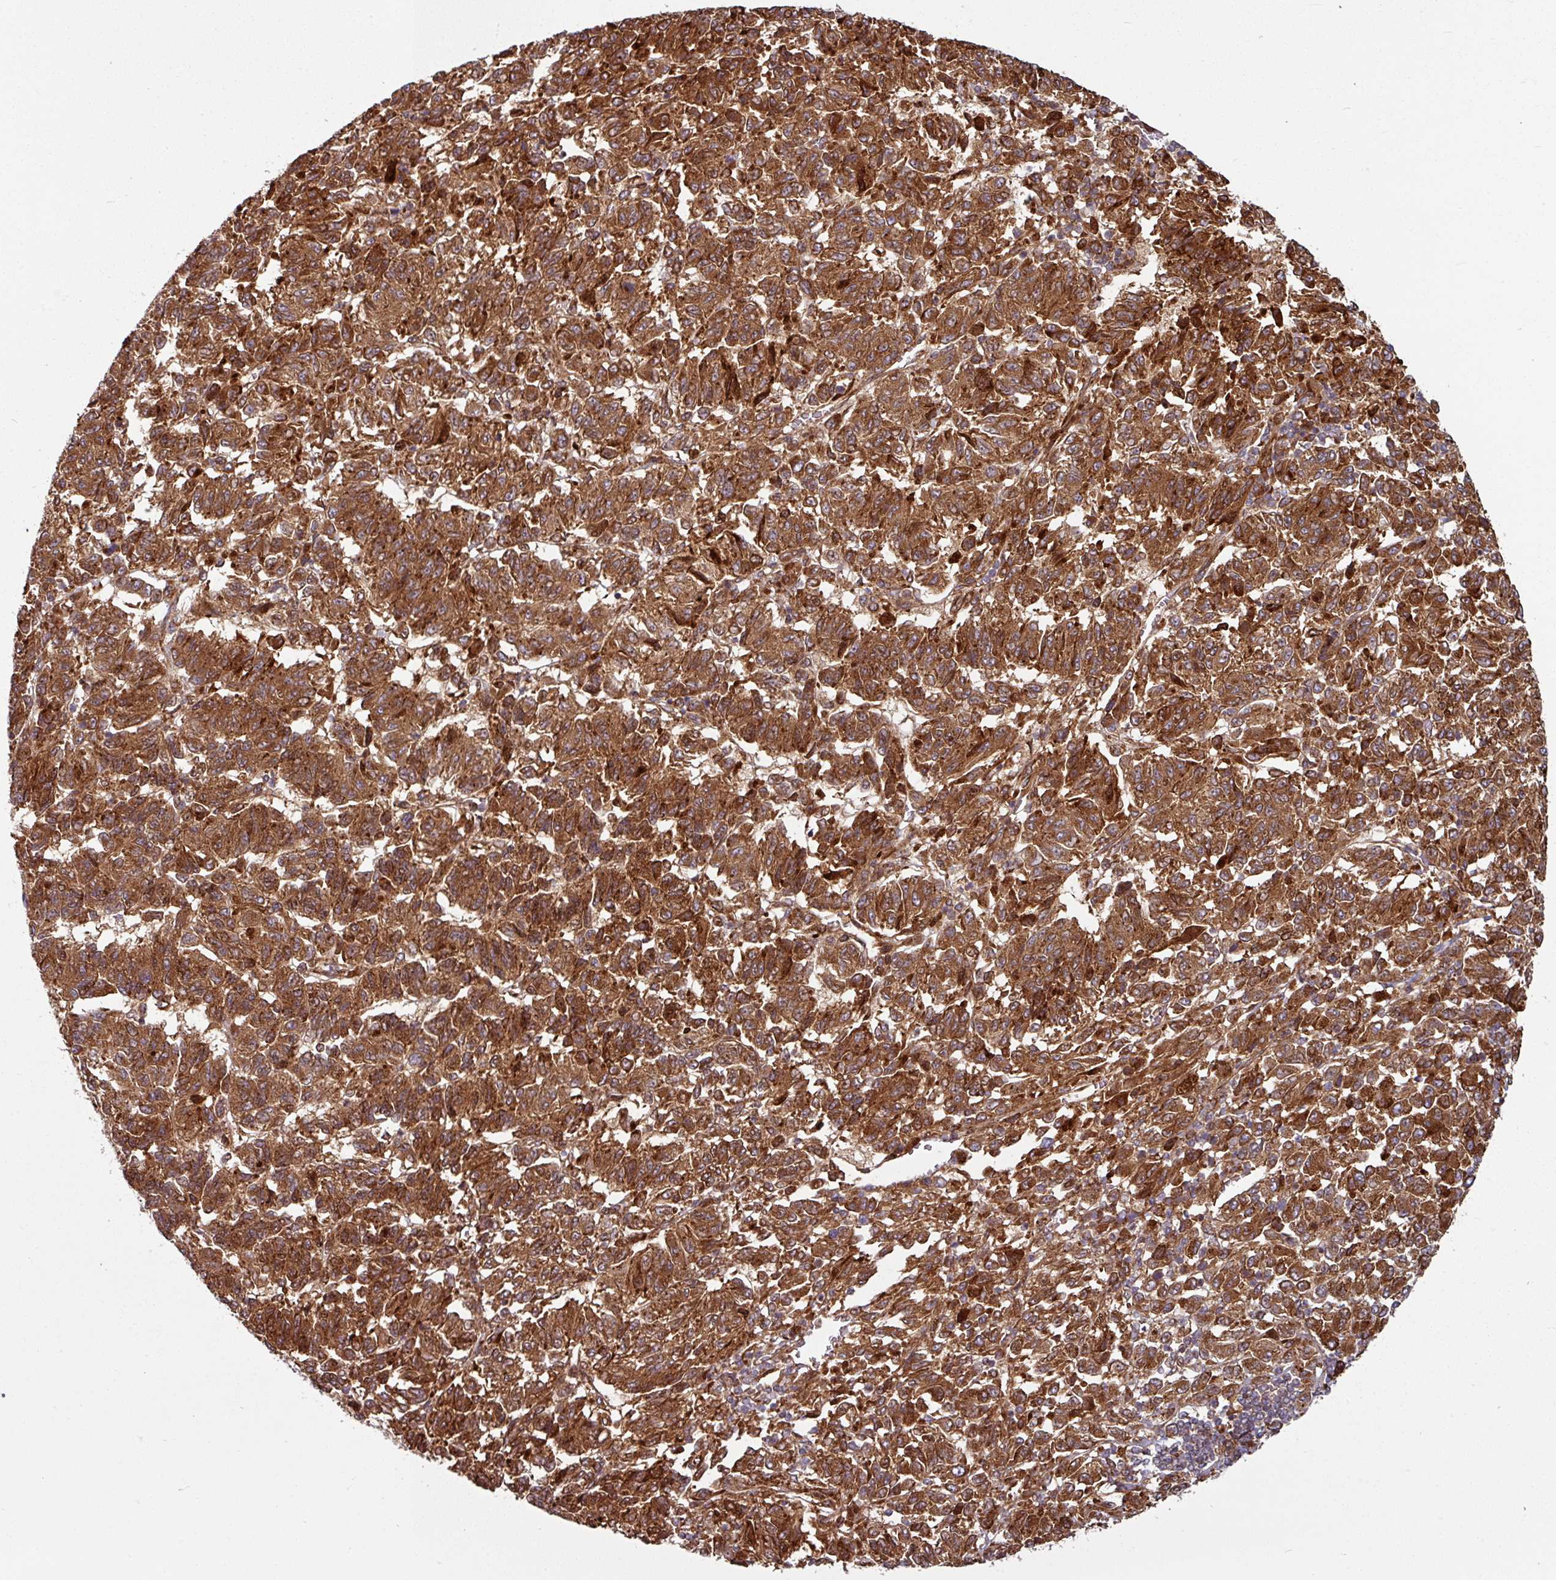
{"staining": {"intensity": "strong", "quantity": ">75%", "location": "cytoplasmic/membranous"}, "tissue": "melanoma", "cell_type": "Tumor cells", "image_type": "cancer", "snomed": [{"axis": "morphology", "description": "Malignant melanoma, Metastatic site"}, {"axis": "topography", "description": "Lung"}], "caption": "The image reveals staining of malignant melanoma (metastatic site), revealing strong cytoplasmic/membranous protein staining (brown color) within tumor cells. Immunohistochemistry (ihc) stains the protein of interest in brown and the nuclei are stained blue.", "gene": "RAB5A", "patient": {"sex": "male", "age": 64}}